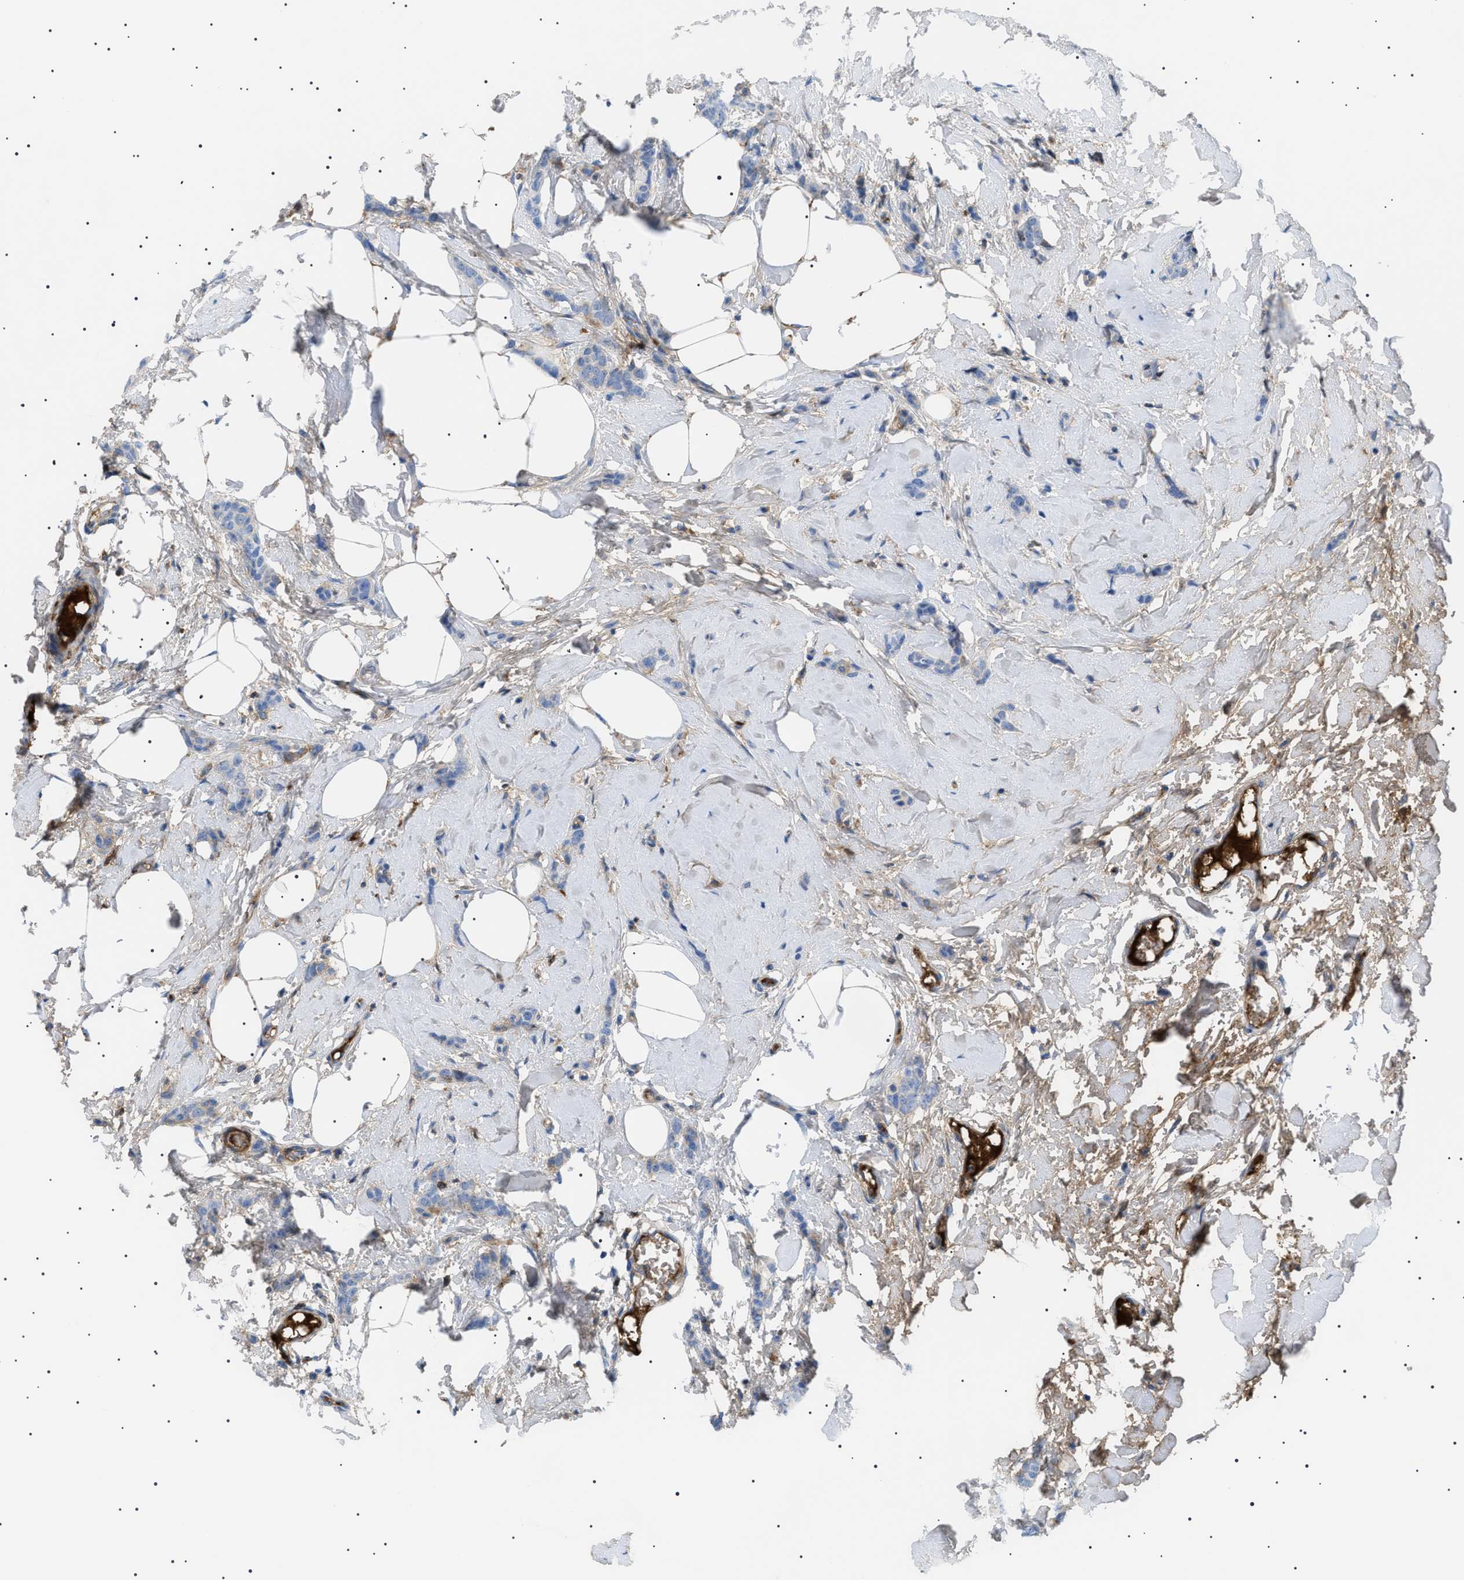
{"staining": {"intensity": "negative", "quantity": "none", "location": "none"}, "tissue": "breast cancer", "cell_type": "Tumor cells", "image_type": "cancer", "snomed": [{"axis": "morphology", "description": "Lobular carcinoma"}, {"axis": "topography", "description": "Skin"}, {"axis": "topography", "description": "Breast"}], "caption": "Tumor cells are negative for protein expression in human breast cancer (lobular carcinoma).", "gene": "LPA", "patient": {"sex": "female", "age": 46}}